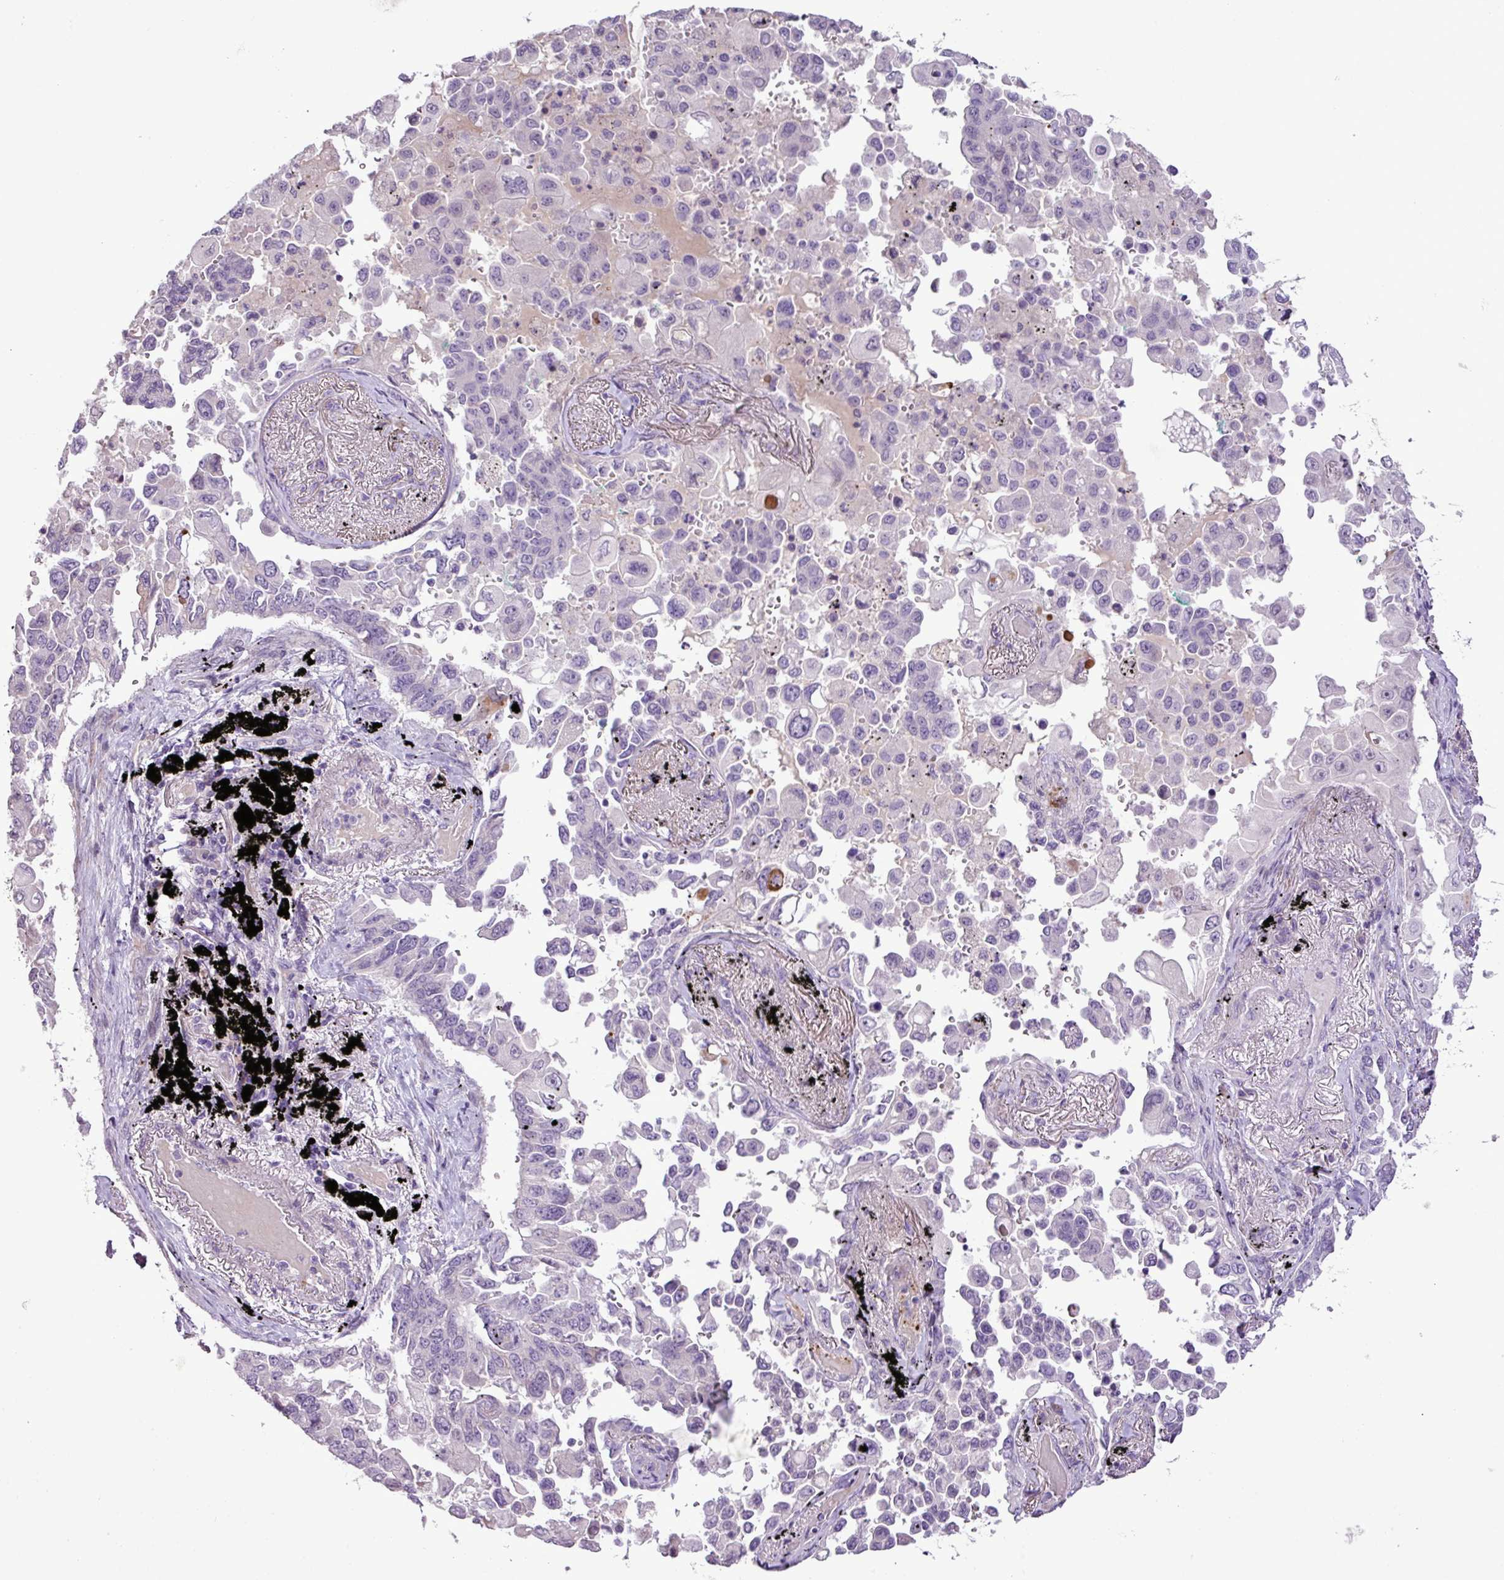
{"staining": {"intensity": "moderate", "quantity": "<25%", "location": "cytoplasmic/membranous"}, "tissue": "lung cancer", "cell_type": "Tumor cells", "image_type": "cancer", "snomed": [{"axis": "morphology", "description": "Adenocarcinoma, NOS"}, {"axis": "topography", "description": "Lung"}], "caption": "This image shows immunohistochemistry (IHC) staining of lung adenocarcinoma, with low moderate cytoplasmic/membranous expression in approximately <25% of tumor cells.", "gene": "DNAJB13", "patient": {"sex": "female", "age": 67}}